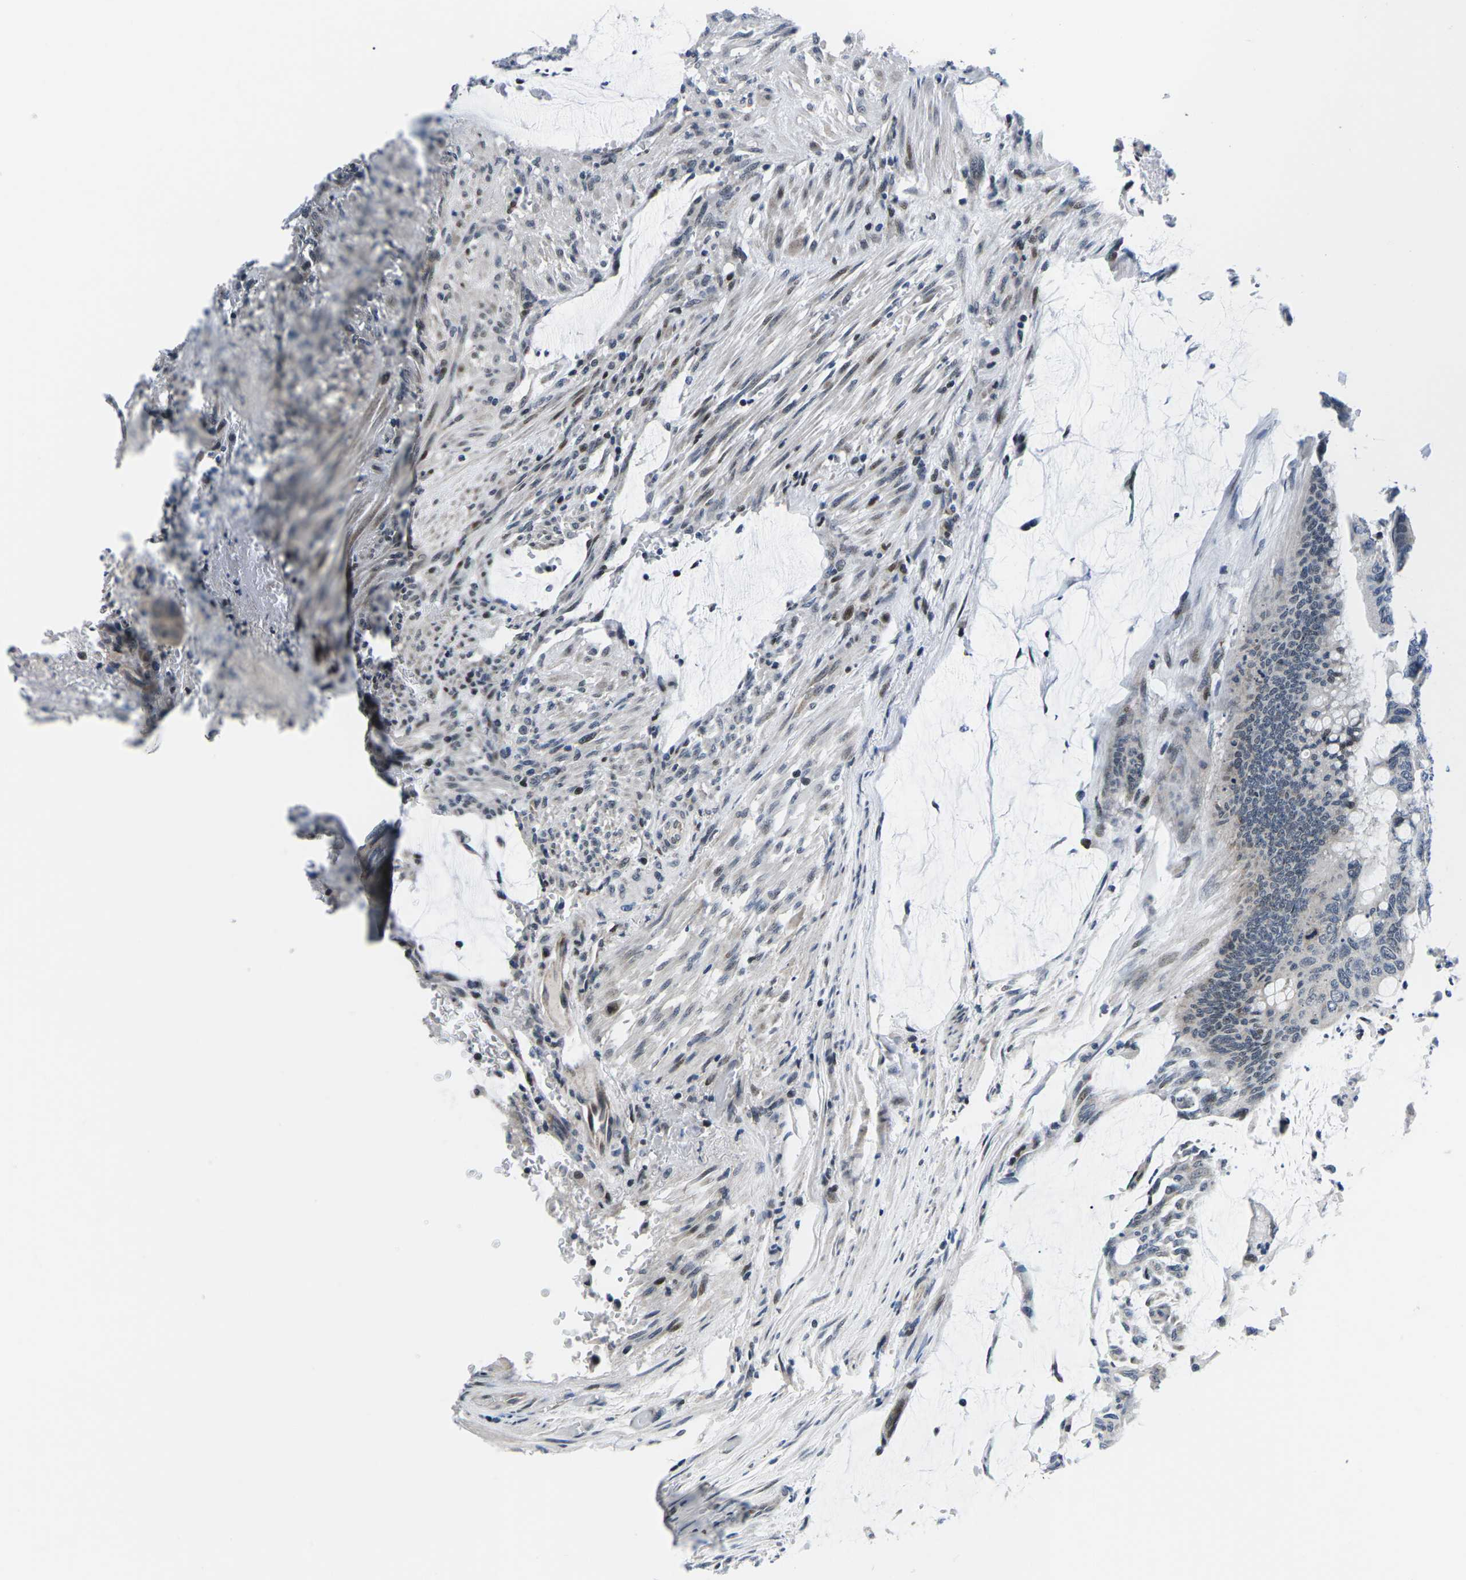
{"staining": {"intensity": "negative", "quantity": "none", "location": "none"}, "tissue": "colorectal cancer", "cell_type": "Tumor cells", "image_type": "cancer", "snomed": [{"axis": "morphology", "description": "Normal tissue, NOS"}, {"axis": "morphology", "description": "Adenocarcinoma, NOS"}, {"axis": "topography", "description": "Rectum"}], "caption": "Protein analysis of colorectal adenocarcinoma reveals no significant expression in tumor cells. Brightfield microscopy of immunohistochemistry stained with DAB (3,3'-diaminobenzidine) (brown) and hematoxylin (blue), captured at high magnification.", "gene": "CDC73", "patient": {"sex": "male", "age": 92}}